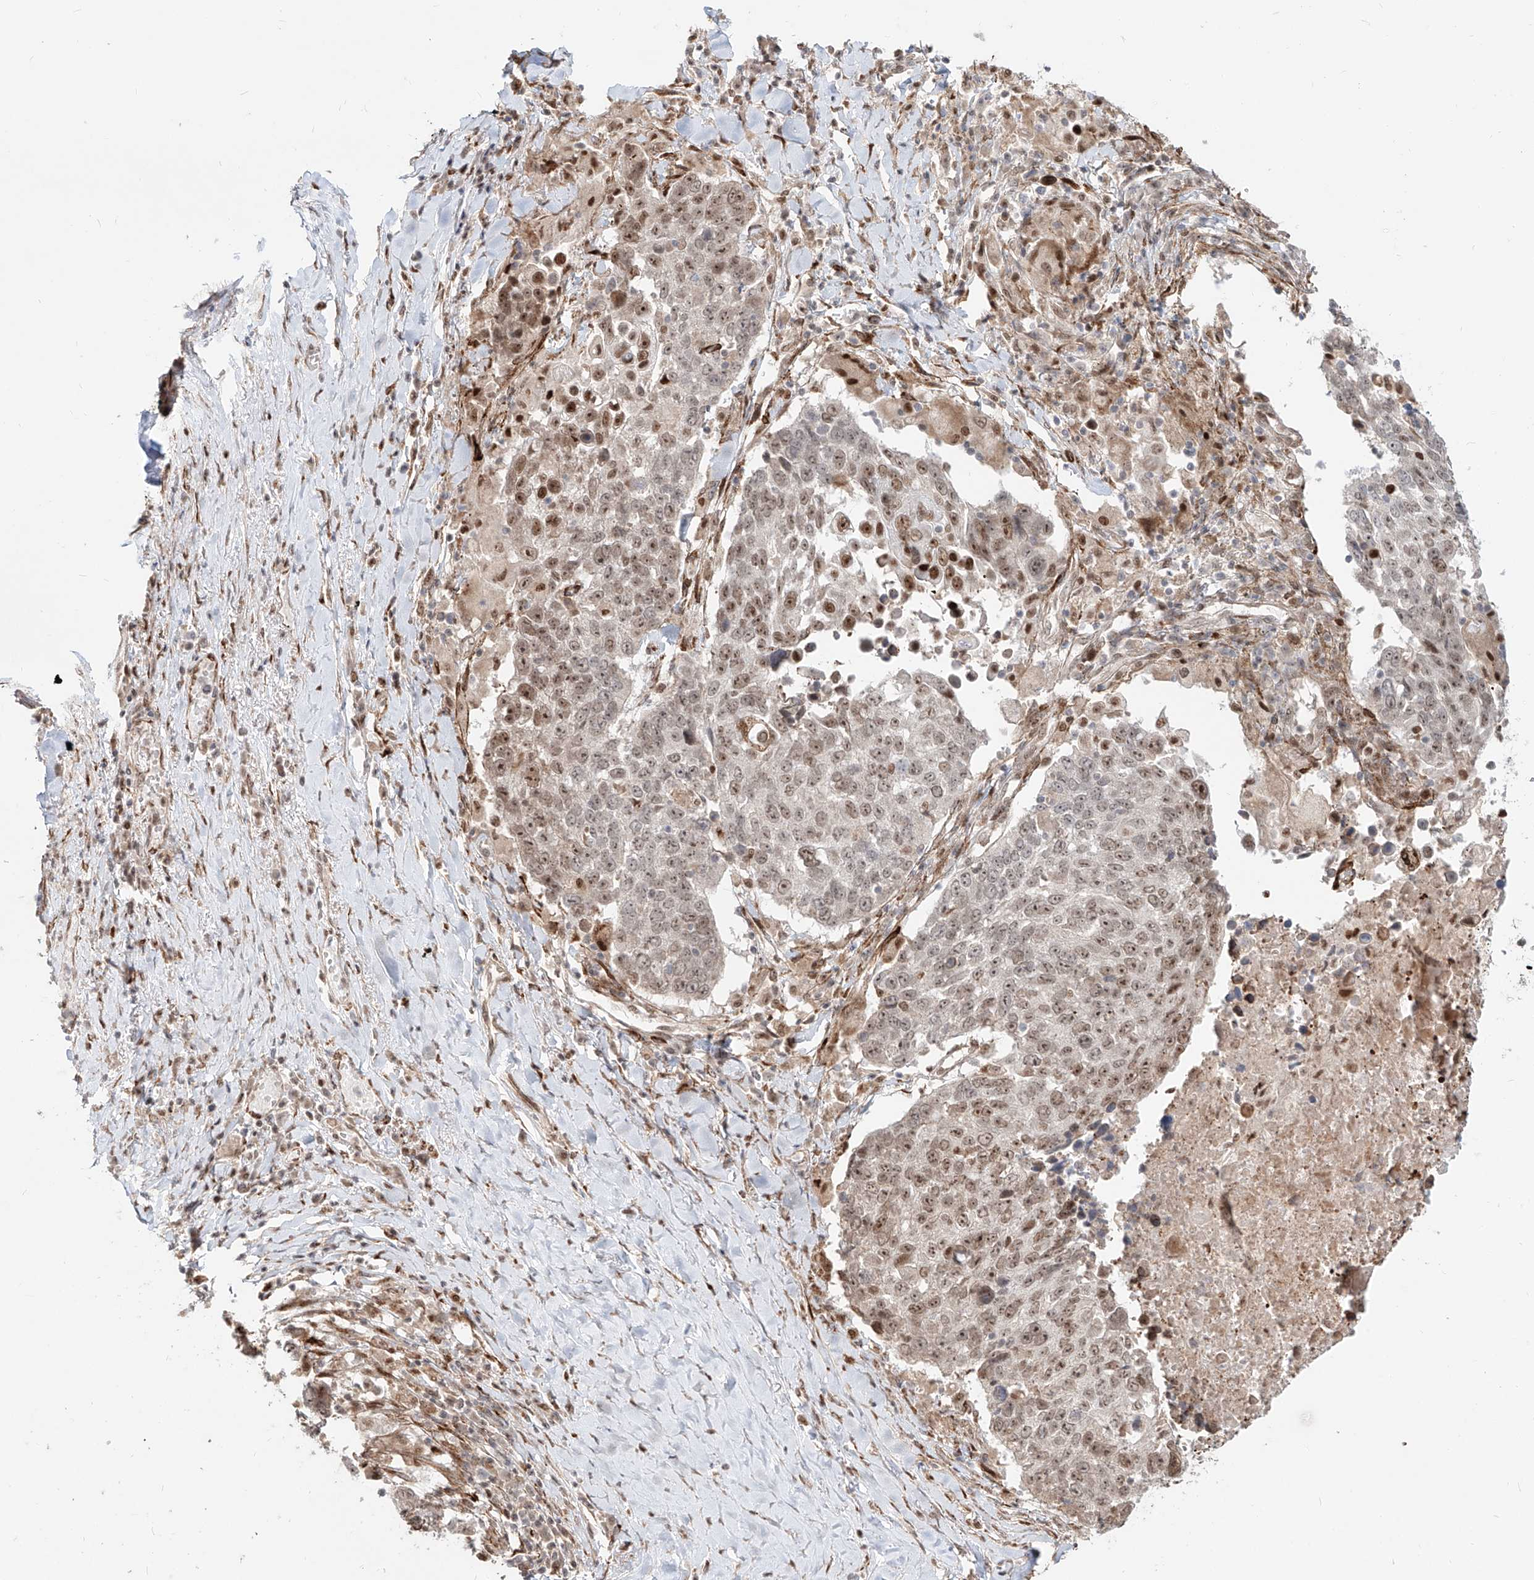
{"staining": {"intensity": "moderate", "quantity": ">75%", "location": "nuclear"}, "tissue": "lung cancer", "cell_type": "Tumor cells", "image_type": "cancer", "snomed": [{"axis": "morphology", "description": "Squamous cell carcinoma, NOS"}, {"axis": "topography", "description": "Lung"}], "caption": "High-magnification brightfield microscopy of lung cancer (squamous cell carcinoma) stained with DAB (3,3'-diaminobenzidine) (brown) and counterstained with hematoxylin (blue). tumor cells exhibit moderate nuclear expression is appreciated in approximately>75% of cells. (IHC, brightfield microscopy, high magnification).", "gene": "ZNF710", "patient": {"sex": "male", "age": 66}}